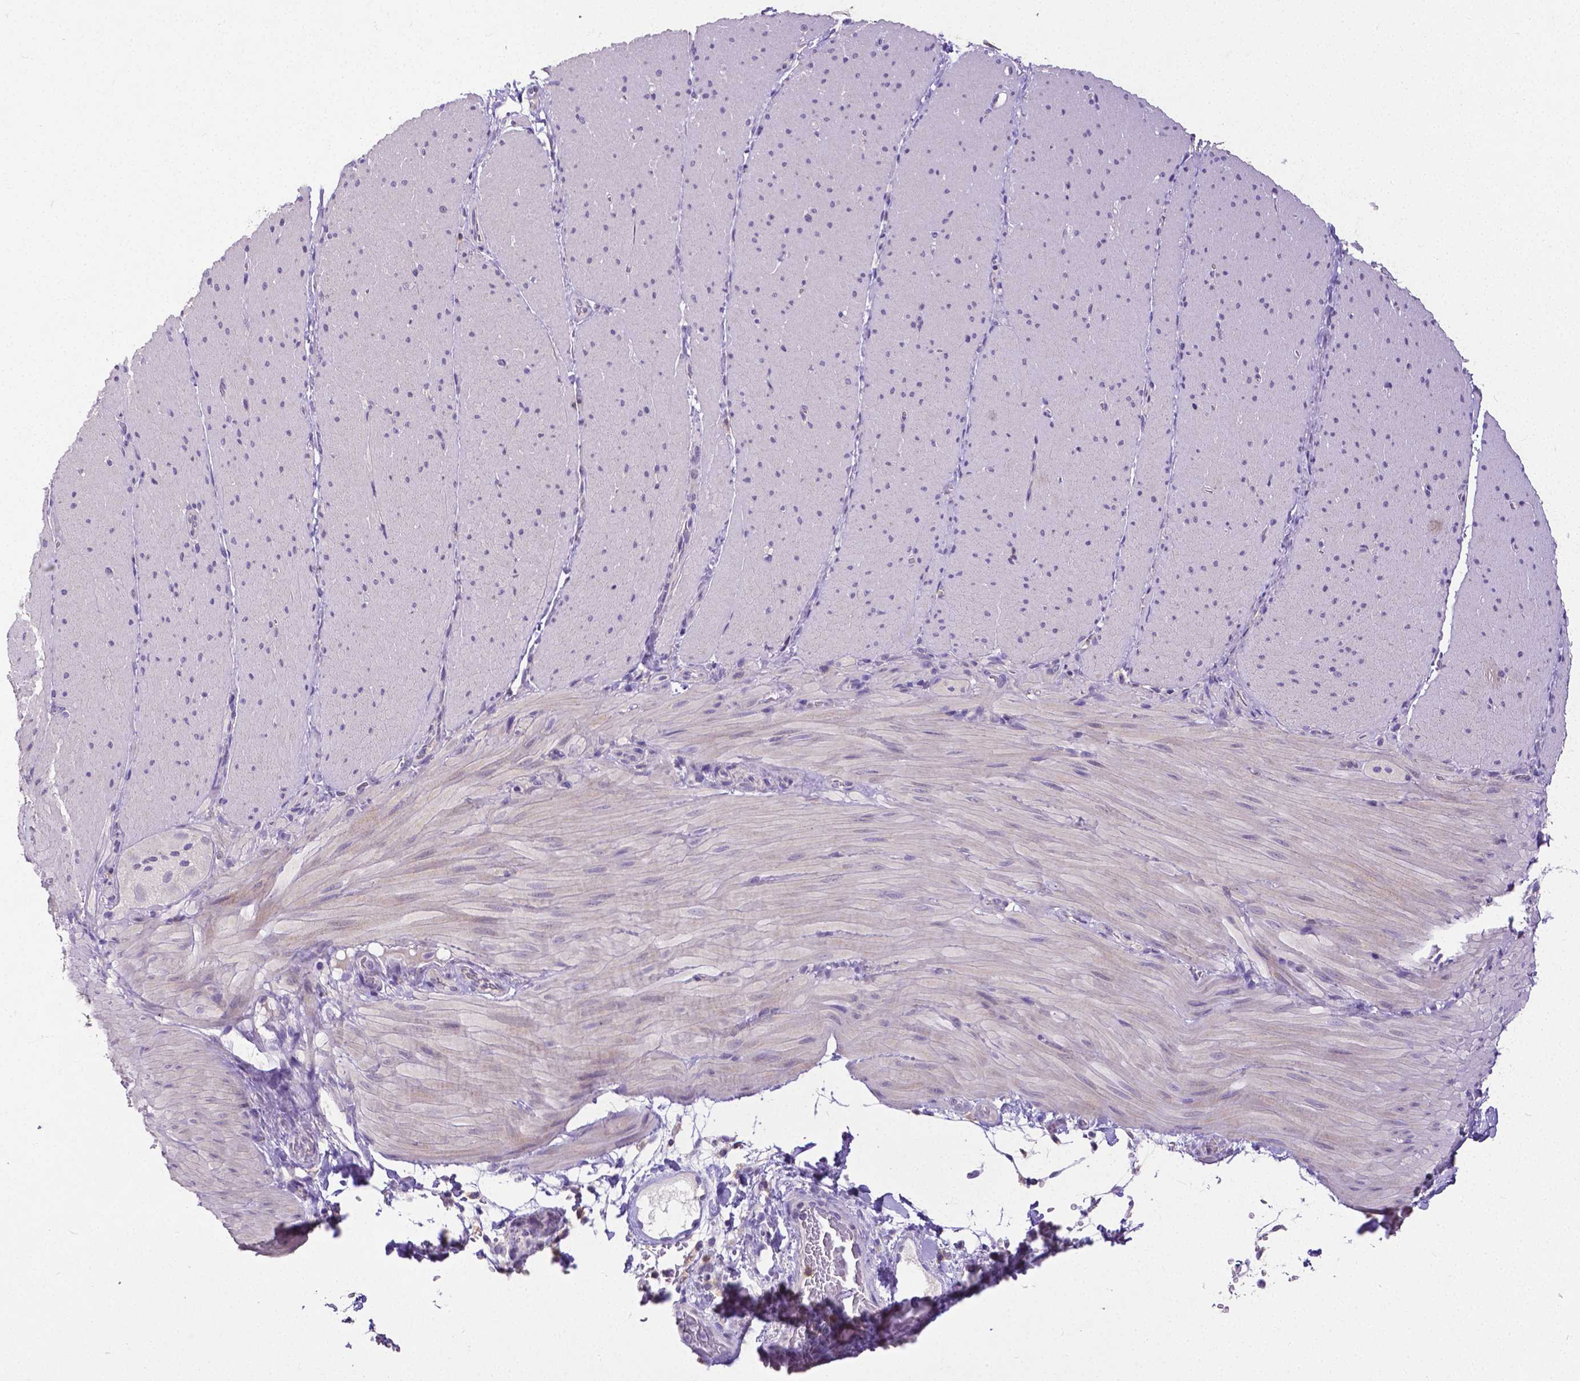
{"staining": {"intensity": "negative", "quantity": "none", "location": "none"}, "tissue": "smooth muscle", "cell_type": "Smooth muscle cells", "image_type": "normal", "snomed": [{"axis": "morphology", "description": "Normal tissue, NOS"}, {"axis": "topography", "description": "Smooth muscle"}, {"axis": "topography", "description": "Colon"}], "caption": "DAB immunohistochemical staining of unremarkable smooth muscle exhibits no significant staining in smooth muscle cells.", "gene": "CD4", "patient": {"sex": "male", "age": 73}}